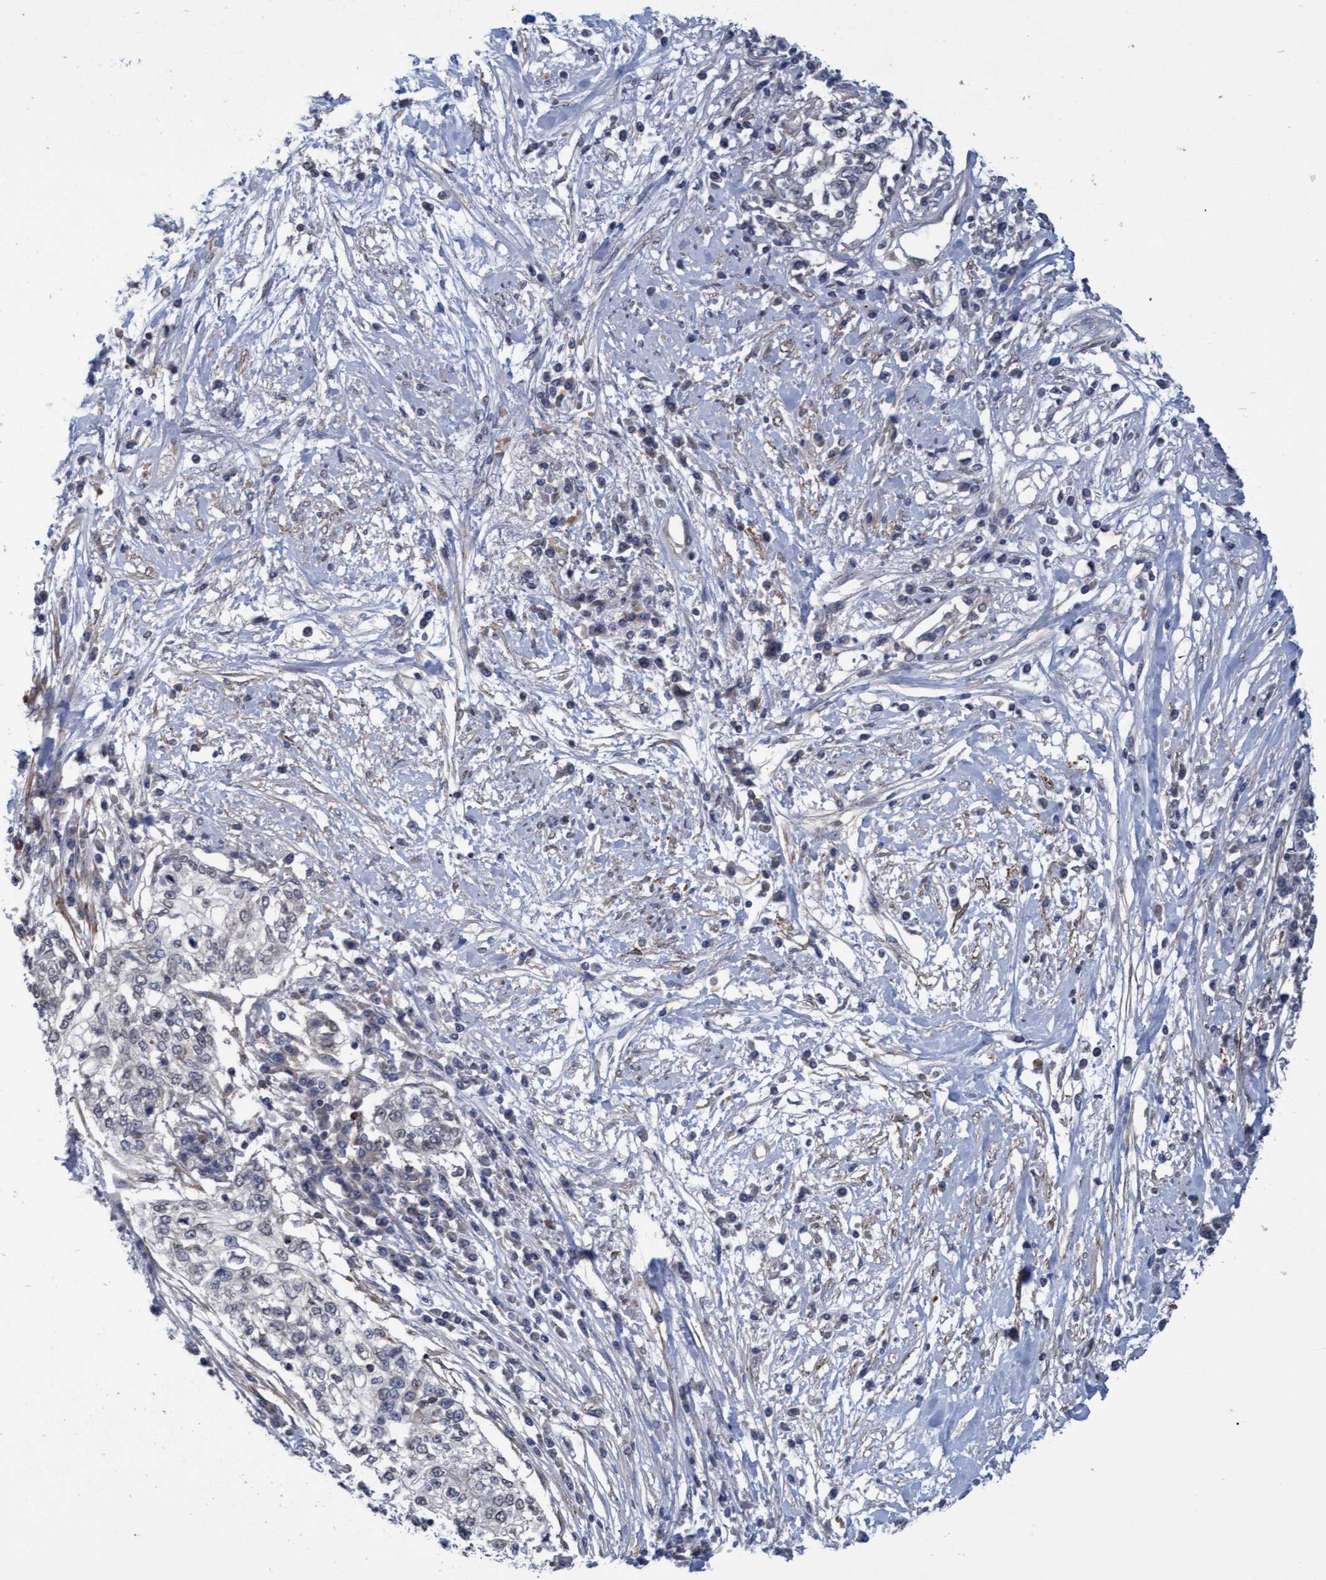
{"staining": {"intensity": "negative", "quantity": "none", "location": "none"}, "tissue": "cervical cancer", "cell_type": "Tumor cells", "image_type": "cancer", "snomed": [{"axis": "morphology", "description": "Squamous cell carcinoma, NOS"}, {"axis": "topography", "description": "Cervix"}], "caption": "Tumor cells are negative for protein expression in human squamous cell carcinoma (cervical). Brightfield microscopy of IHC stained with DAB (brown) and hematoxylin (blue), captured at high magnification.", "gene": "NAA15", "patient": {"sex": "female", "age": 57}}